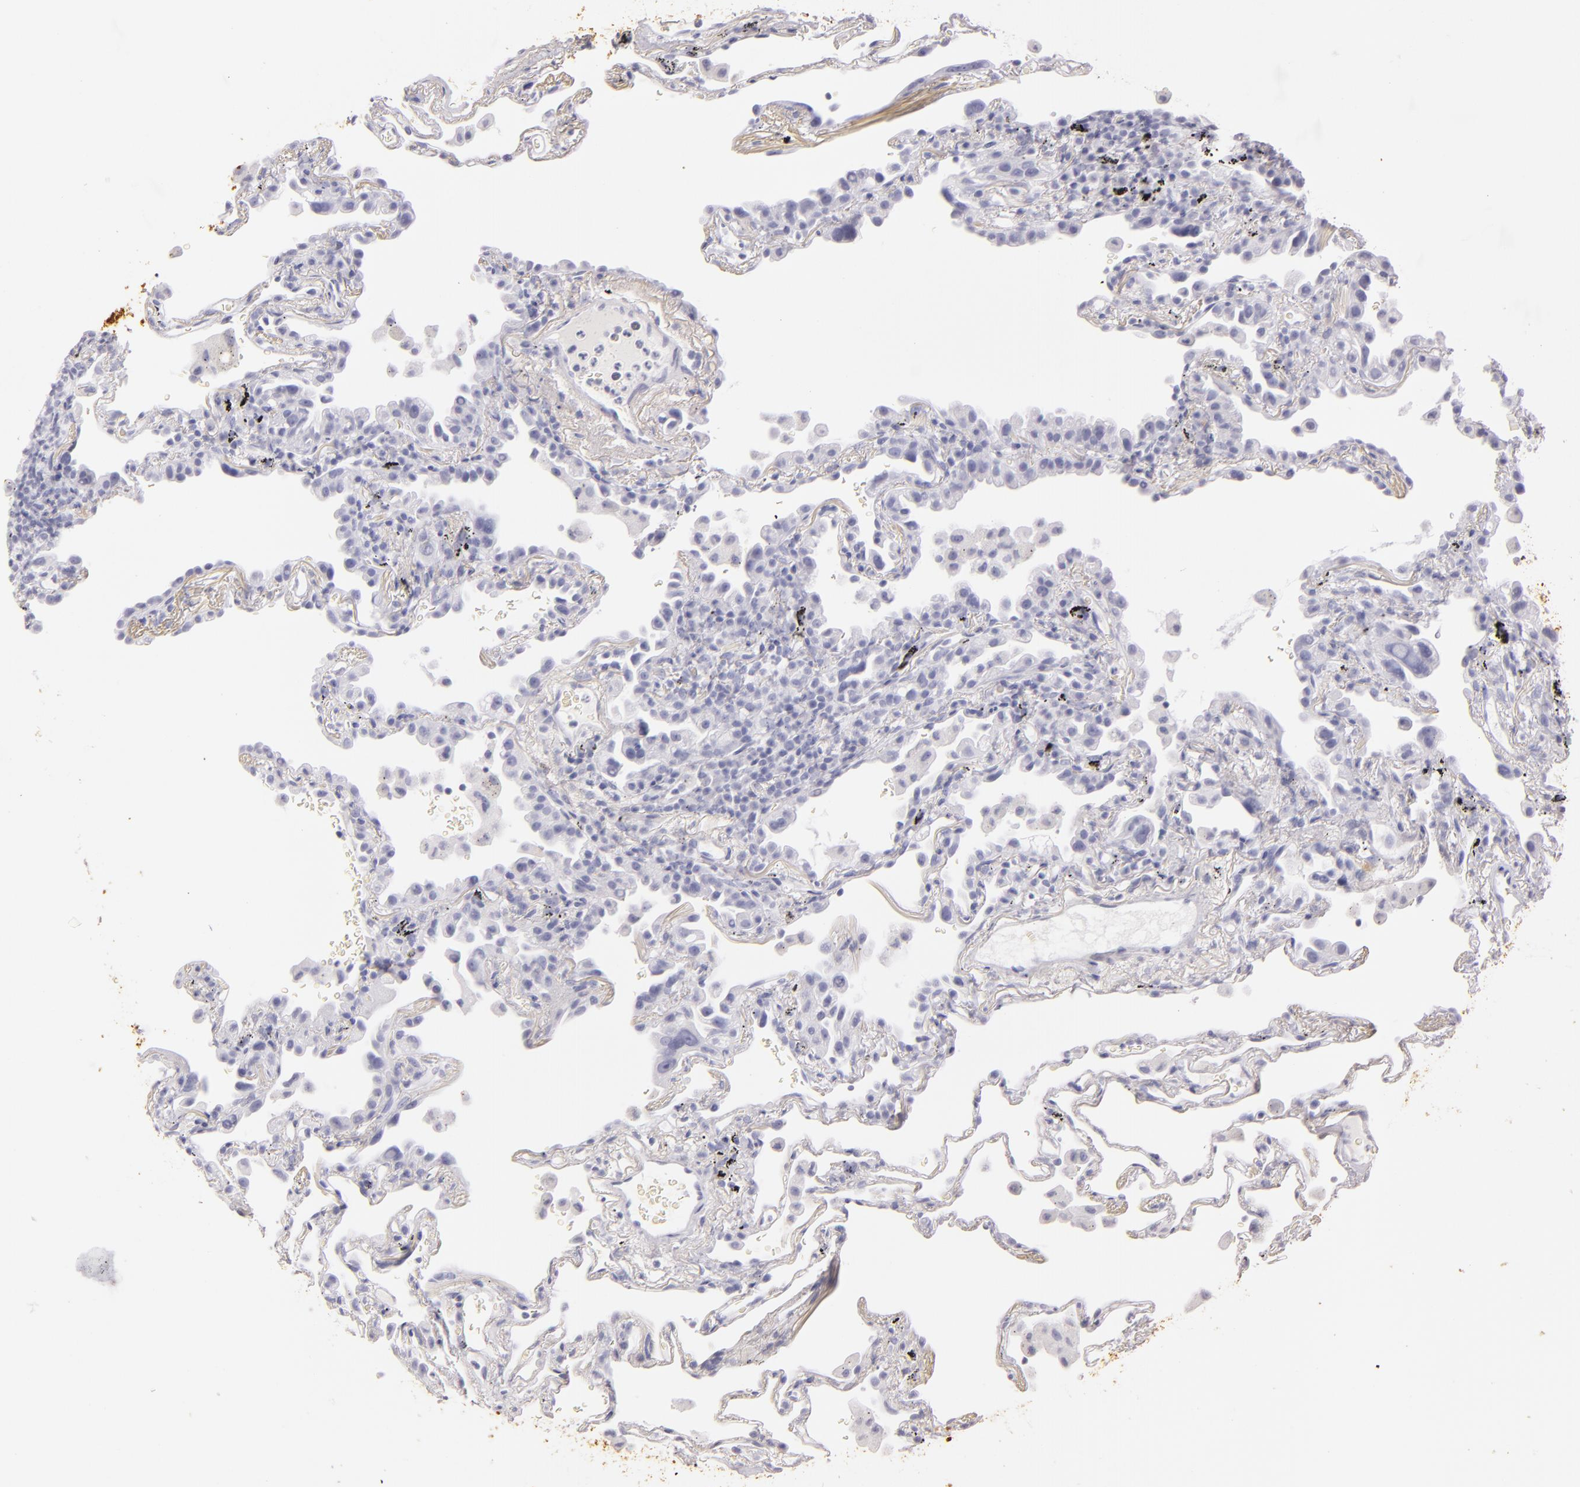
{"staining": {"intensity": "negative", "quantity": "none", "location": "none"}, "tissue": "lung", "cell_type": "Alveolar cells", "image_type": "normal", "snomed": [{"axis": "morphology", "description": "Normal tissue, NOS"}, {"axis": "morphology", "description": "Inflammation, NOS"}, {"axis": "topography", "description": "Lung"}], "caption": "Immunohistochemistry histopathology image of unremarkable lung: lung stained with DAB displays no significant protein staining in alveolar cells. Brightfield microscopy of IHC stained with DAB (brown) and hematoxylin (blue), captured at high magnification.", "gene": "FABP1", "patient": {"sex": "male", "age": 69}}